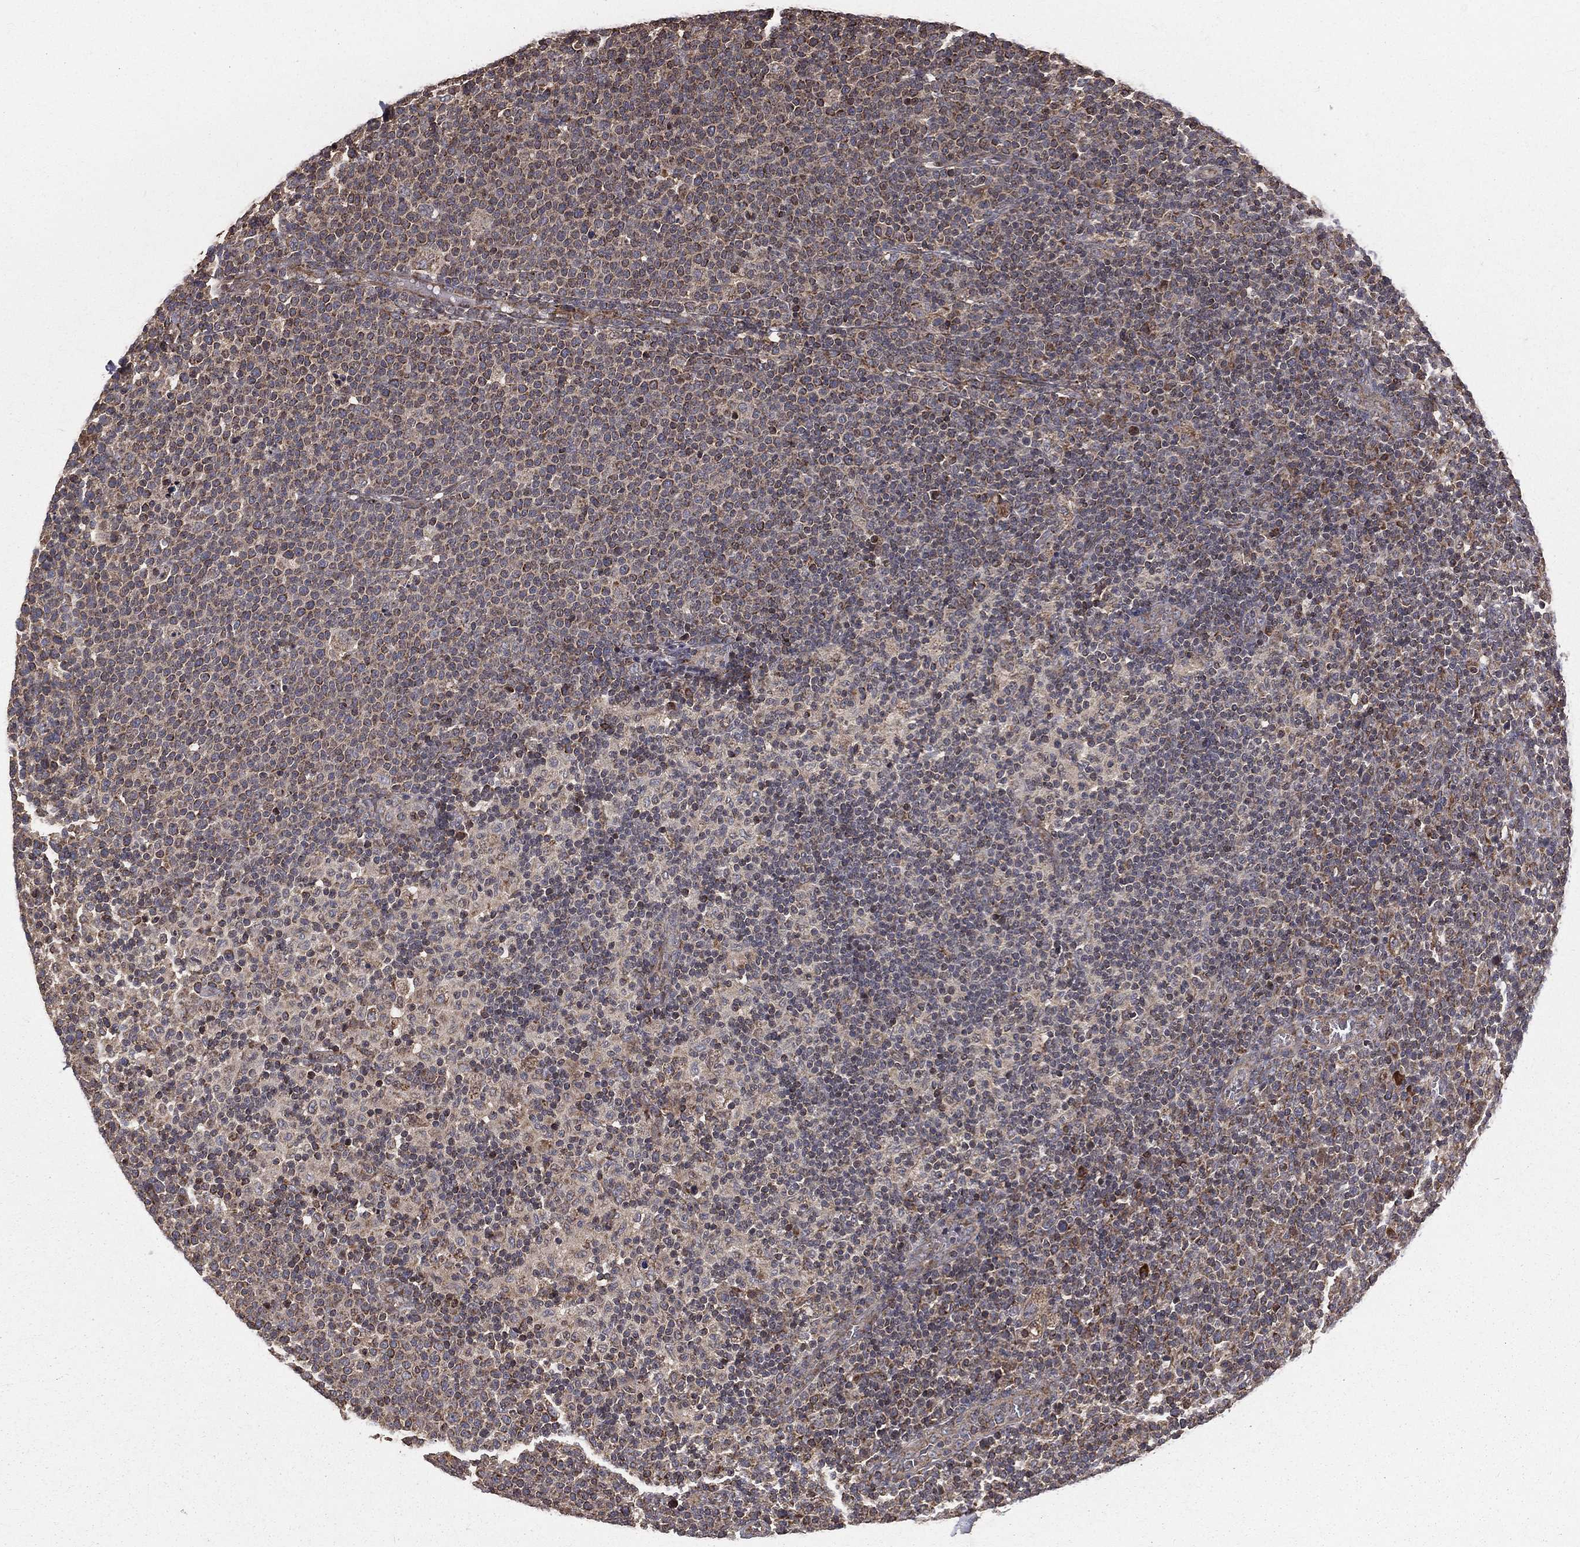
{"staining": {"intensity": "weak", "quantity": "25%-75%", "location": "cytoplasmic/membranous"}, "tissue": "lymphoma", "cell_type": "Tumor cells", "image_type": "cancer", "snomed": [{"axis": "morphology", "description": "Malignant lymphoma, non-Hodgkin's type, High grade"}, {"axis": "topography", "description": "Lymph node"}], "caption": "Immunohistochemical staining of malignant lymphoma, non-Hodgkin's type (high-grade) exhibits low levels of weak cytoplasmic/membranous protein staining in about 25%-75% of tumor cells.", "gene": "OLFML1", "patient": {"sex": "male", "age": 61}}